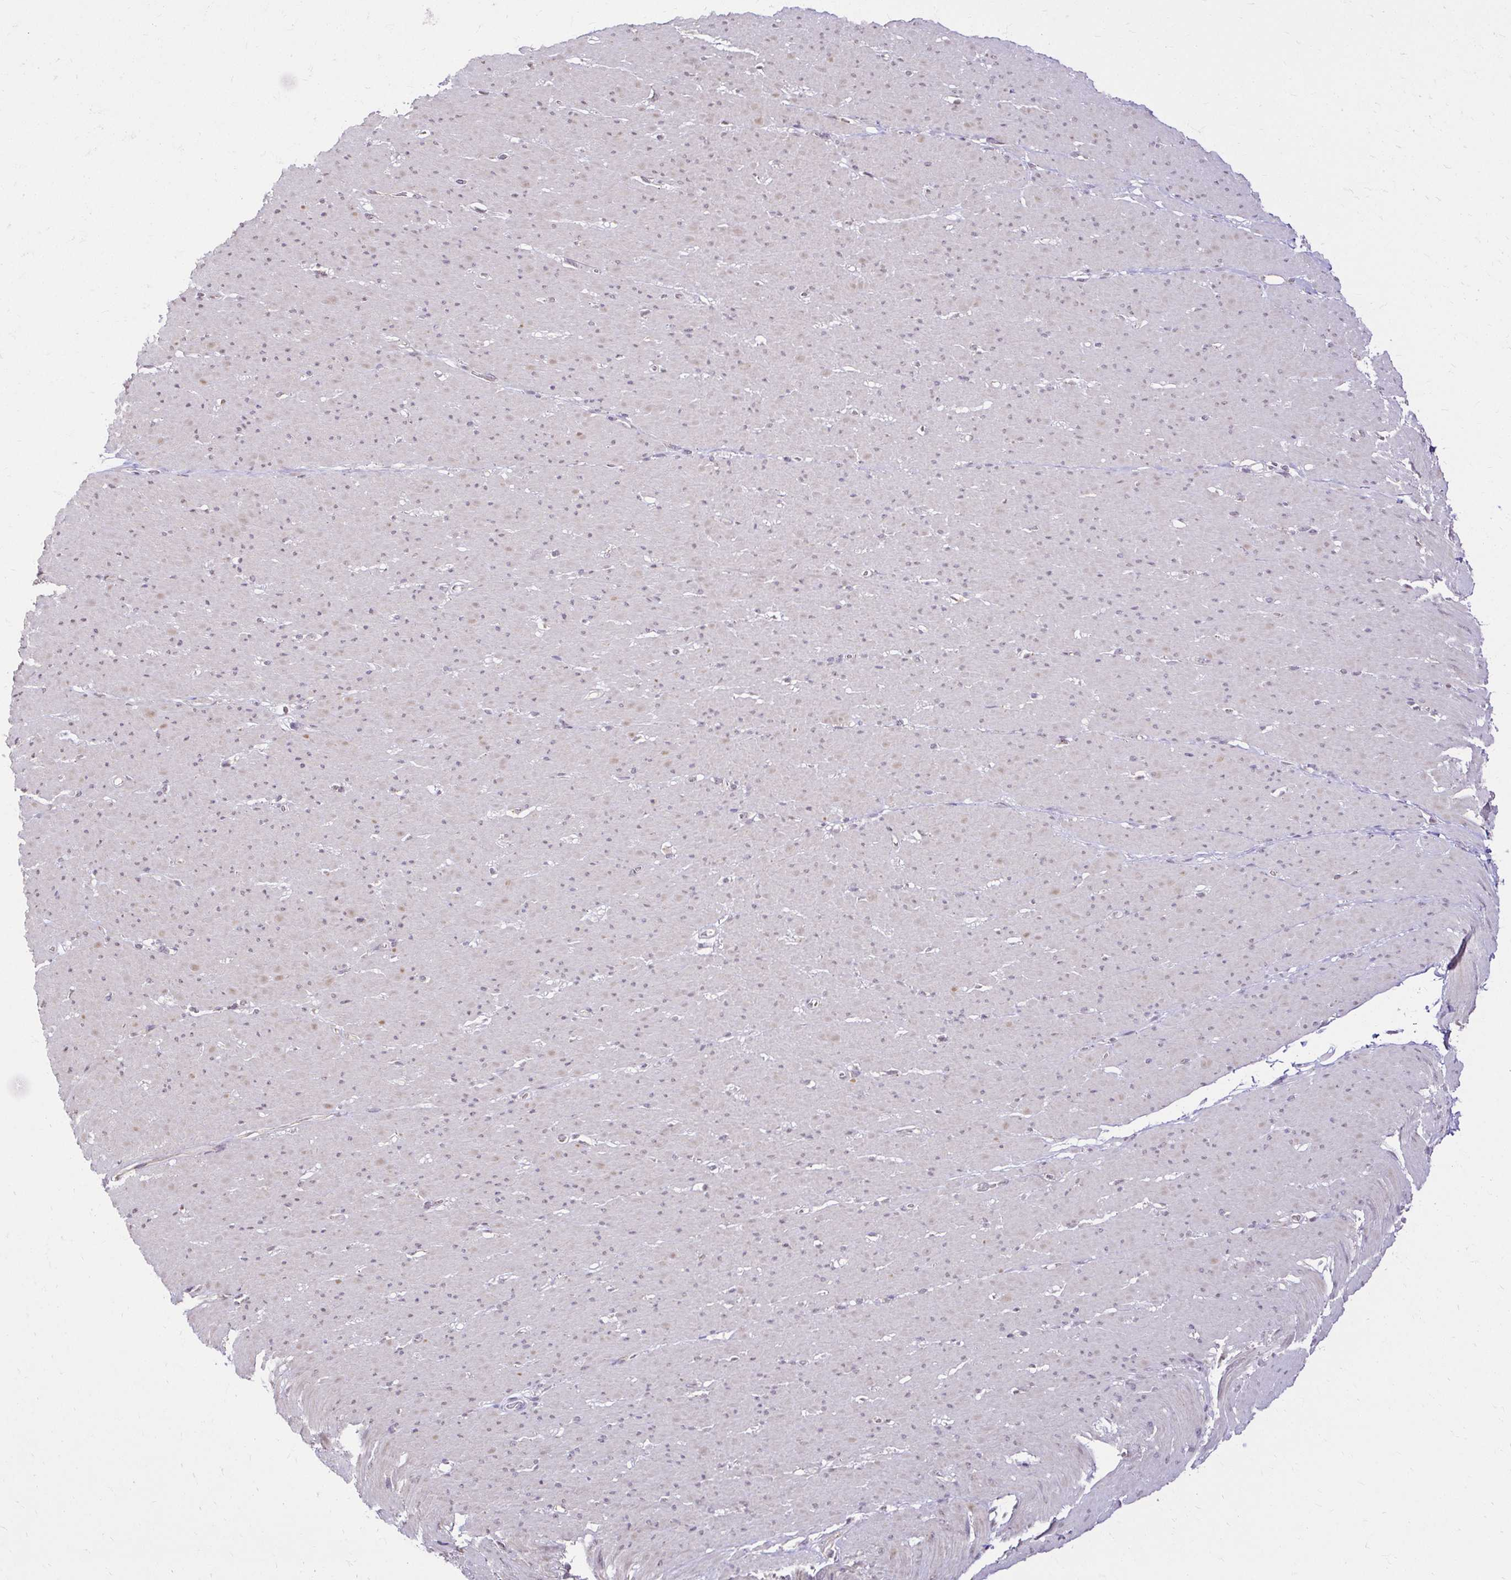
{"staining": {"intensity": "weak", "quantity": "<25%", "location": "cytoplasmic/membranous"}, "tissue": "smooth muscle", "cell_type": "Smooth muscle cells", "image_type": "normal", "snomed": [{"axis": "morphology", "description": "Normal tissue, NOS"}, {"axis": "topography", "description": "Smooth muscle"}, {"axis": "topography", "description": "Rectum"}], "caption": "High power microscopy photomicrograph of an immunohistochemistry histopathology image of unremarkable smooth muscle, revealing no significant positivity in smooth muscle cells.", "gene": "KIAA1210", "patient": {"sex": "male", "age": 53}}